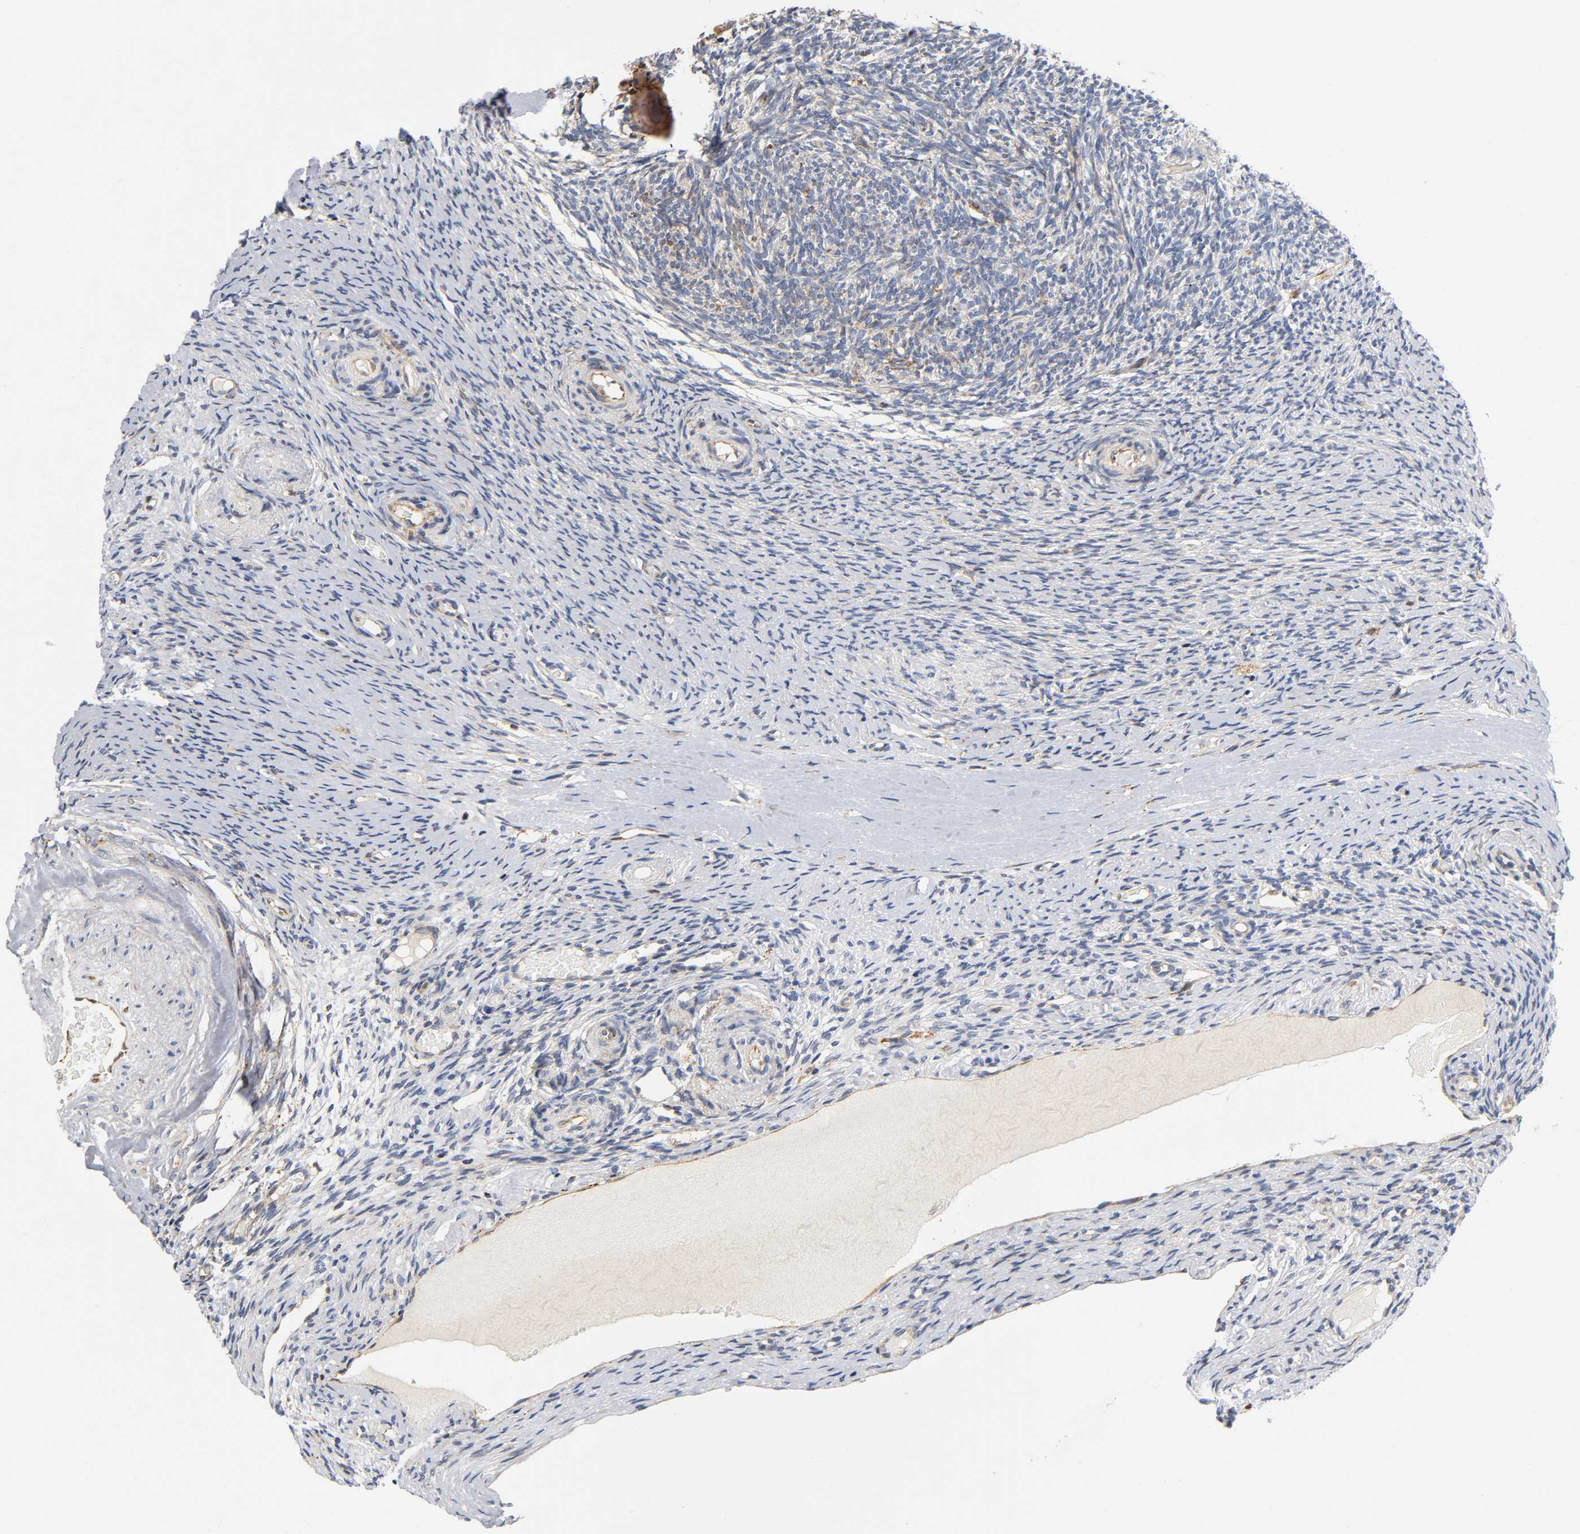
{"staining": {"intensity": "moderate", "quantity": "25%-75%", "location": "cytoplasmic/membranous"}, "tissue": "ovary", "cell_type": "Ovarian stroma cells", "image_type": "normal", "snomed": [{"axis": "morphology", "description": "Normal tissue, NOS"}, {"axis": "topography", "description": "Ovary"}], "caption": "Brown immunohistochemical staining in unremarkable ovary demonstrates moderate cytoplasmic/membranous expression in approximately 25%-75% of ovarian stroma cells. Using DAB (brown) and hematoxylin (blue) stains, captured at high magnification using brightfield microscopy.", "gene": "SOS2", "patient": {"sex": "female", "age": 60}}